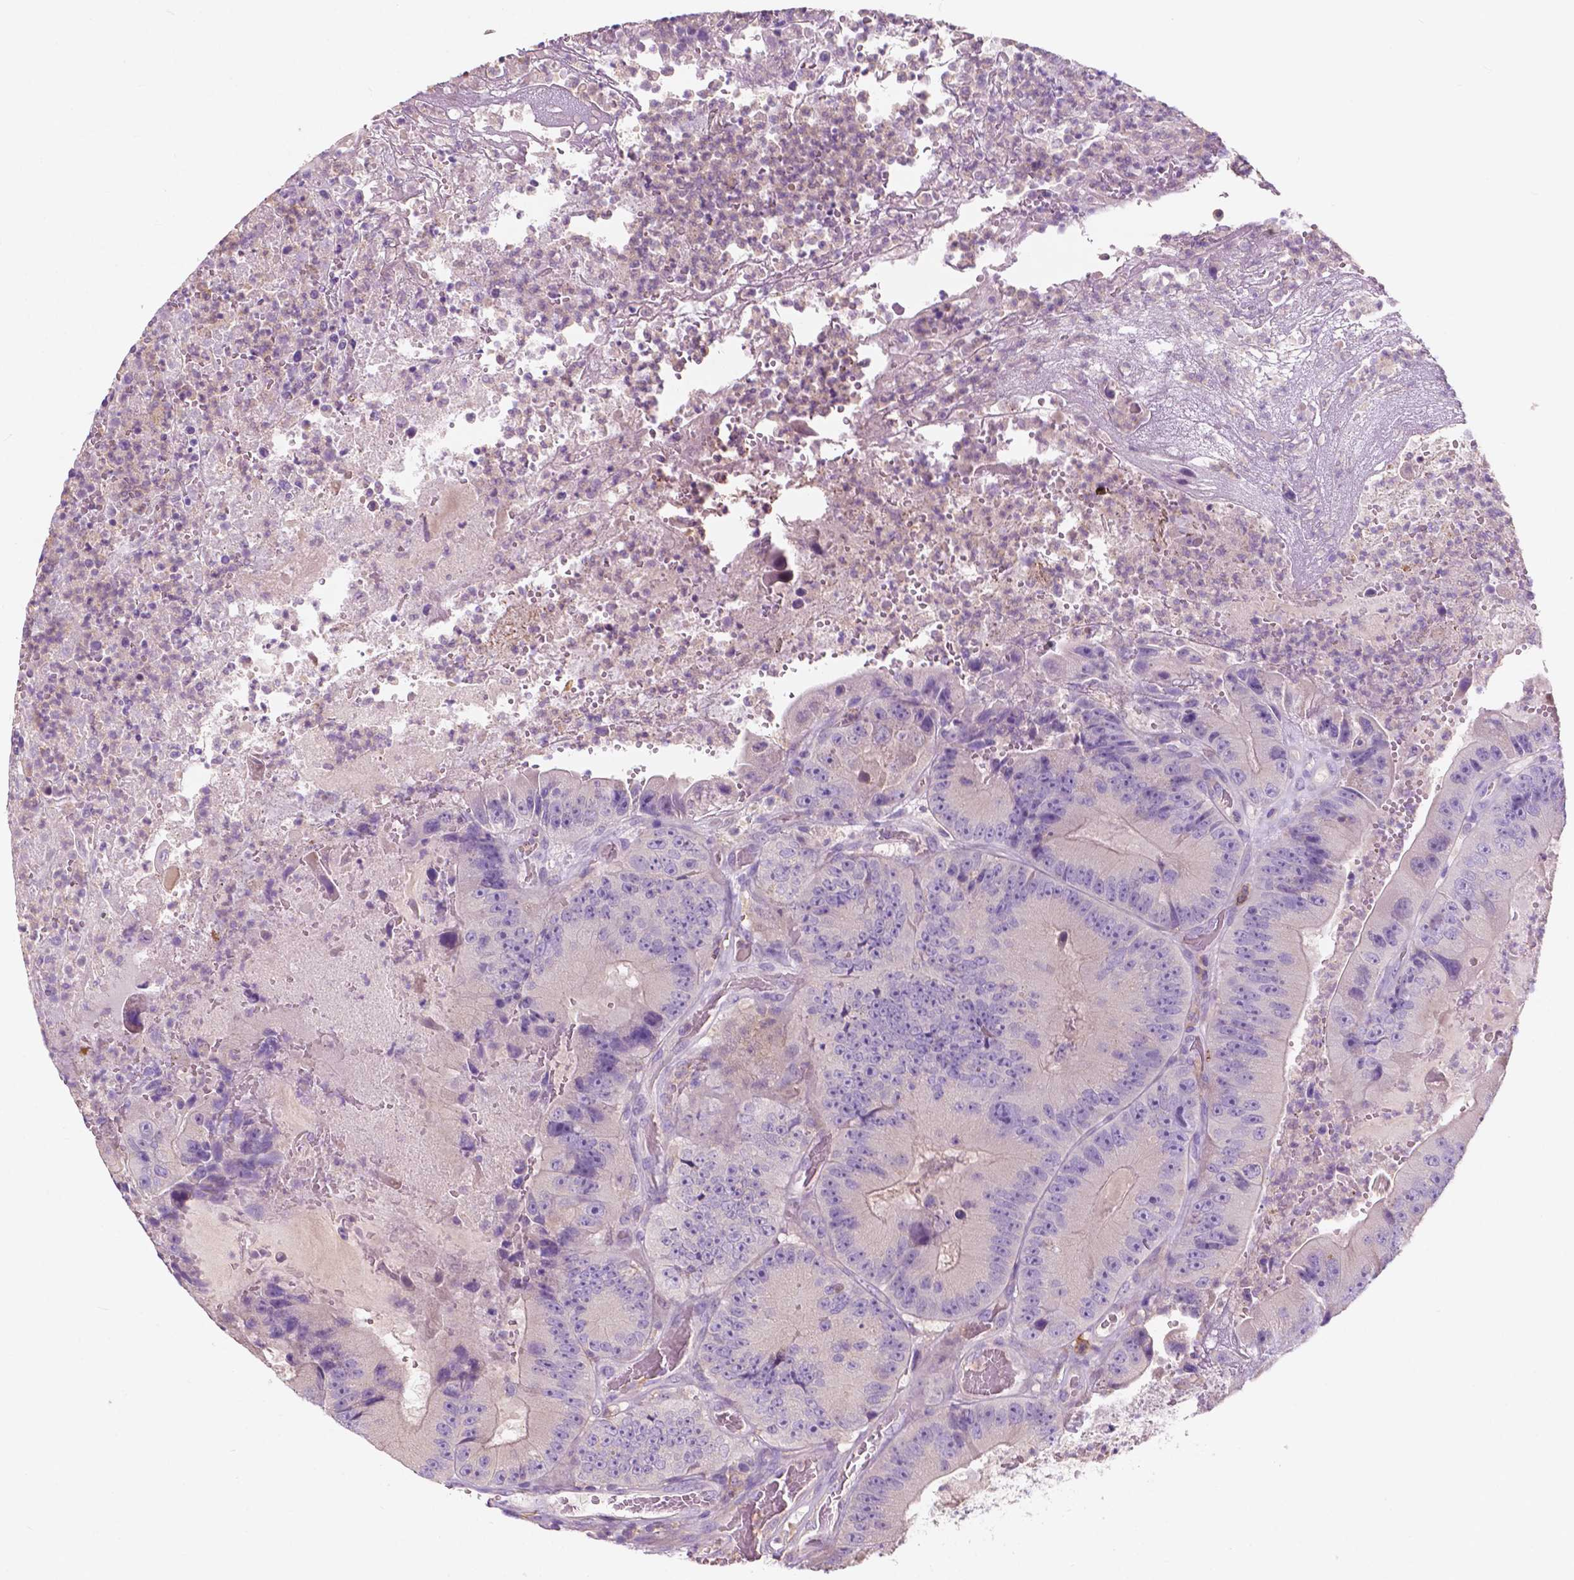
{"staining": {"intensity": "negative", "quantity": "none", "location": "none"}, "tissue": "colorectal cancer", "cell_type": "Tumor cells", "image_type": "cancer", "snomed": [{"axis": "morphology", "description": "Adenocarcinoma, NOS"}, {"axis": "topography", "description": "Colon"}], "caption": "Immunohistochemistry (IHC) micrograph of neoplastic tissue: adenocarcinoma (colorectal) stained with DAB (3,3'-diaminobenzidine) reveals no significant protein expression in tumor cells. (Immunohistochemistry, brightfield microscopy, high magnification).", "gene": "SEMA4A", "patient": {"sex": "female", "age": 86}}